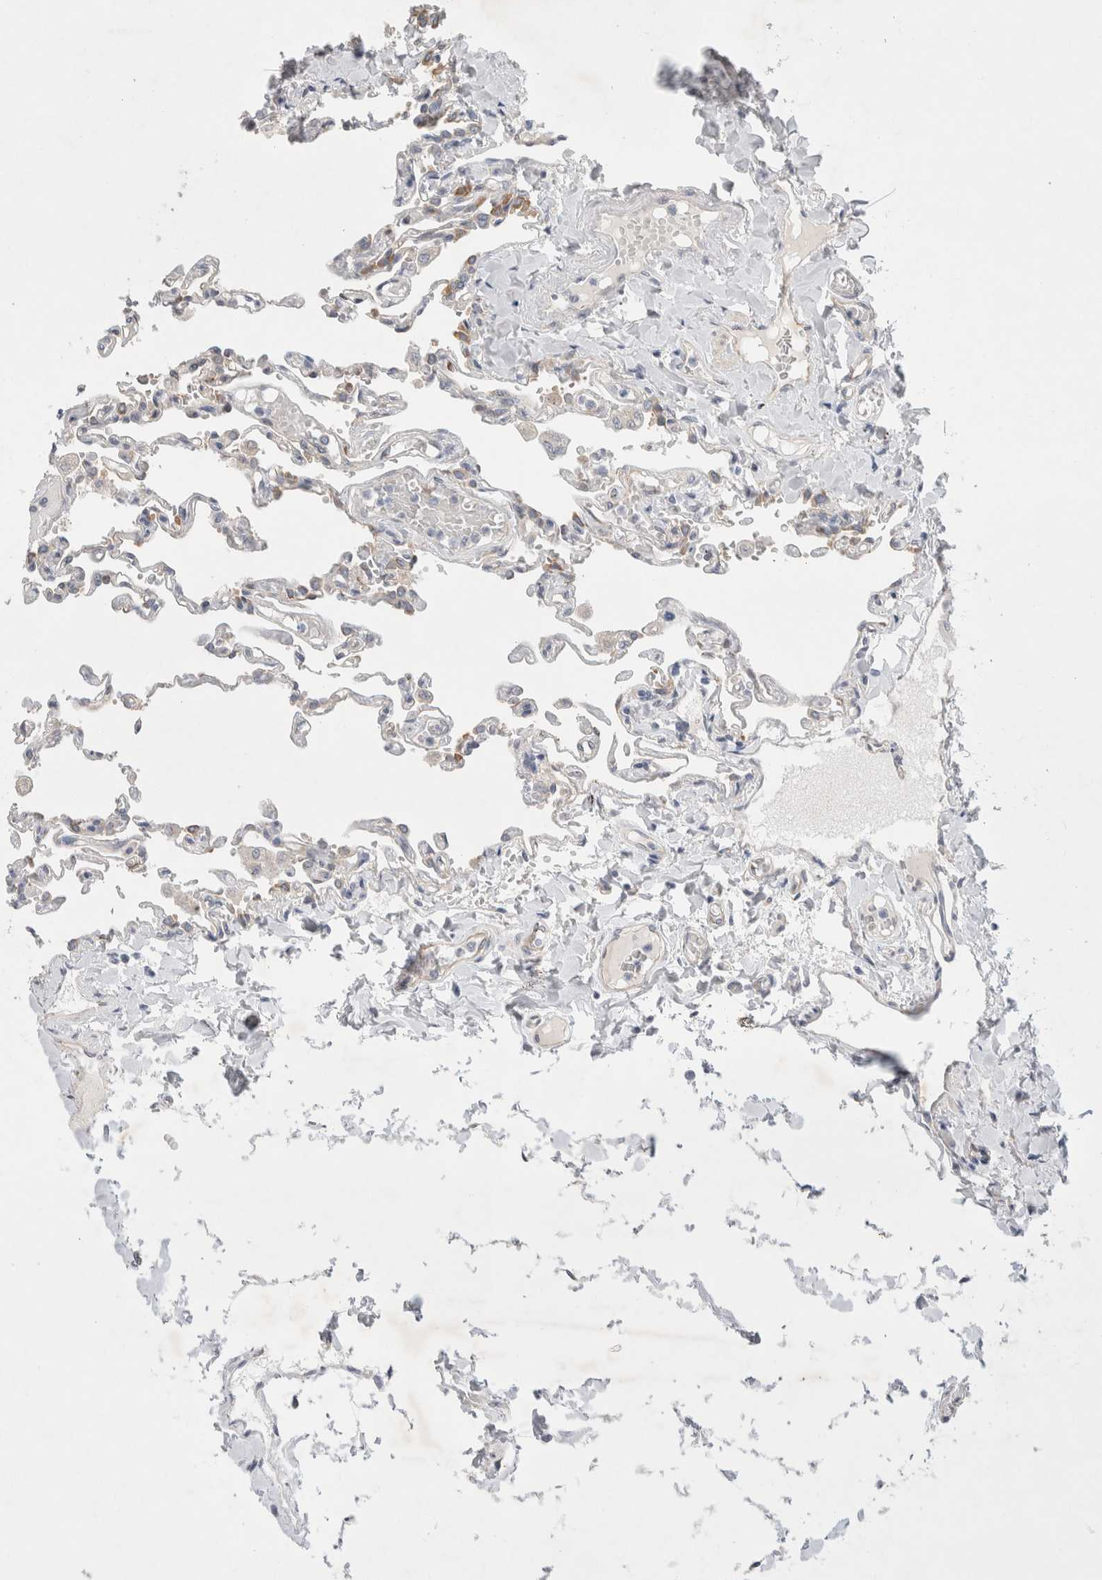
{"staining": {"intensity": "moderate", "quantity": "<25%", "location": "cytoplasmic/membranous"}, "tissue": "lung", "cell_type": "Alveolar cells", "image_type": "normal", "snomed": [{"axis": "morphology", "description": "Normal tissue, NOS"}, {"axis": "topography", "description": "Lung"}], "caption": "Immunohistochemical staining of benign lung demonstrates <25% levels of moderate cytoplasmic/membranous protein staining in about <25% of alveolar cells. (brown staining indicates protein expression, while blue staining denotes nuclei).", "gene": "WIPF2", "patient": {"sex": "male", "age": 21}}